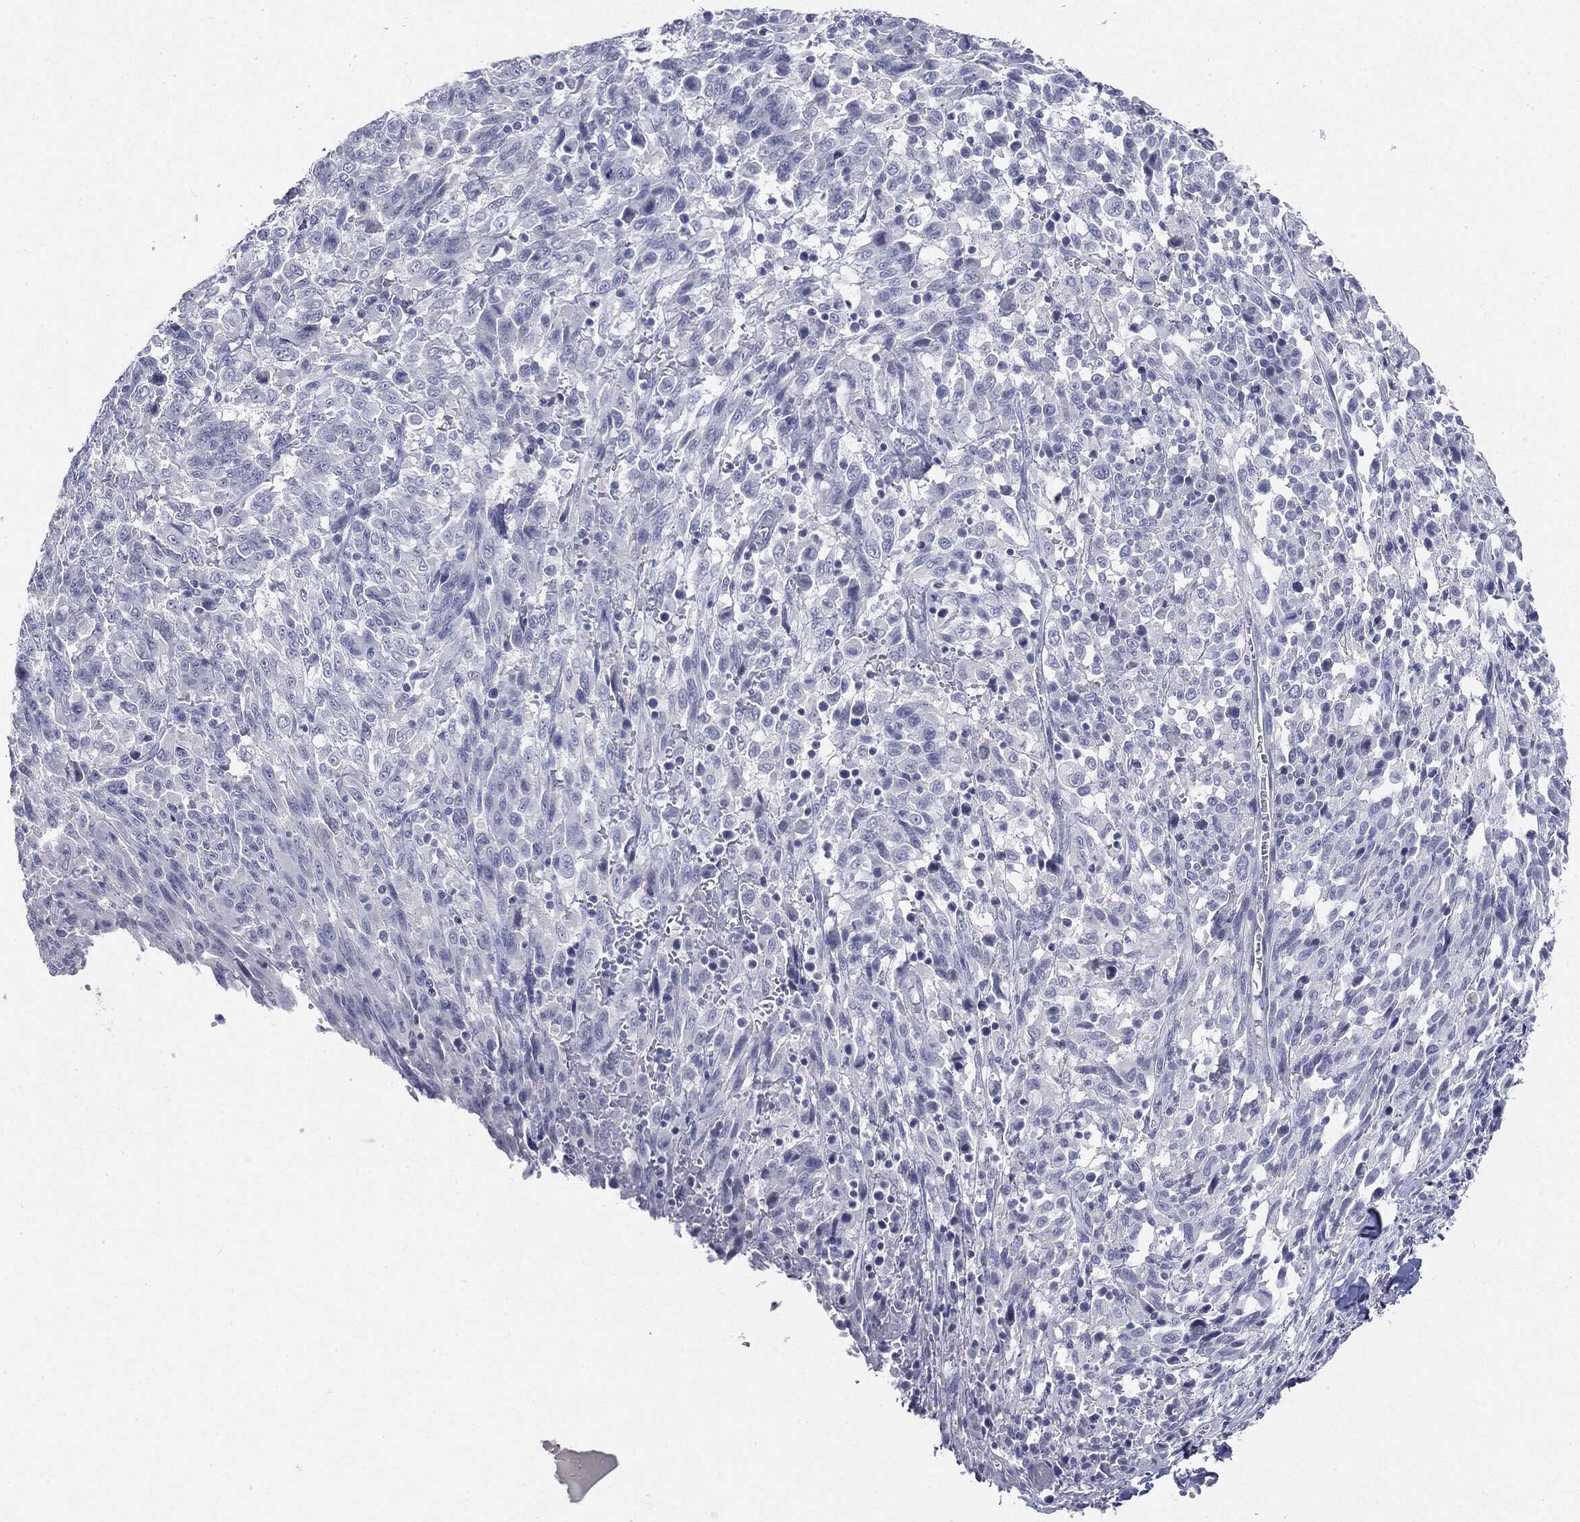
{"staining": {"intensity": "negative", "quantity": "none", "location": "none"}, "tissue": "melanoma", "cell_type": "Tumor cells", "image_type": "cancer", "snomed": [{"axis": "morphology", "description": "Malignant melanoma, NOS"}, {"axis": "topography", "description": "Skin"}], "caption": "This photomicrograph is of melanoma stained with immunohistochemistry to label a protein in brown with the nuclei are counter-stained blue. There is no staining in tumor cells. The staining was performed using DAB to visualize the protein expression in brown, while the nuclei were stained in blue with hematoxylin (Magnification: 20x).", "gene": "CGB1", "patient": {"sex": "female", "age": 91}}